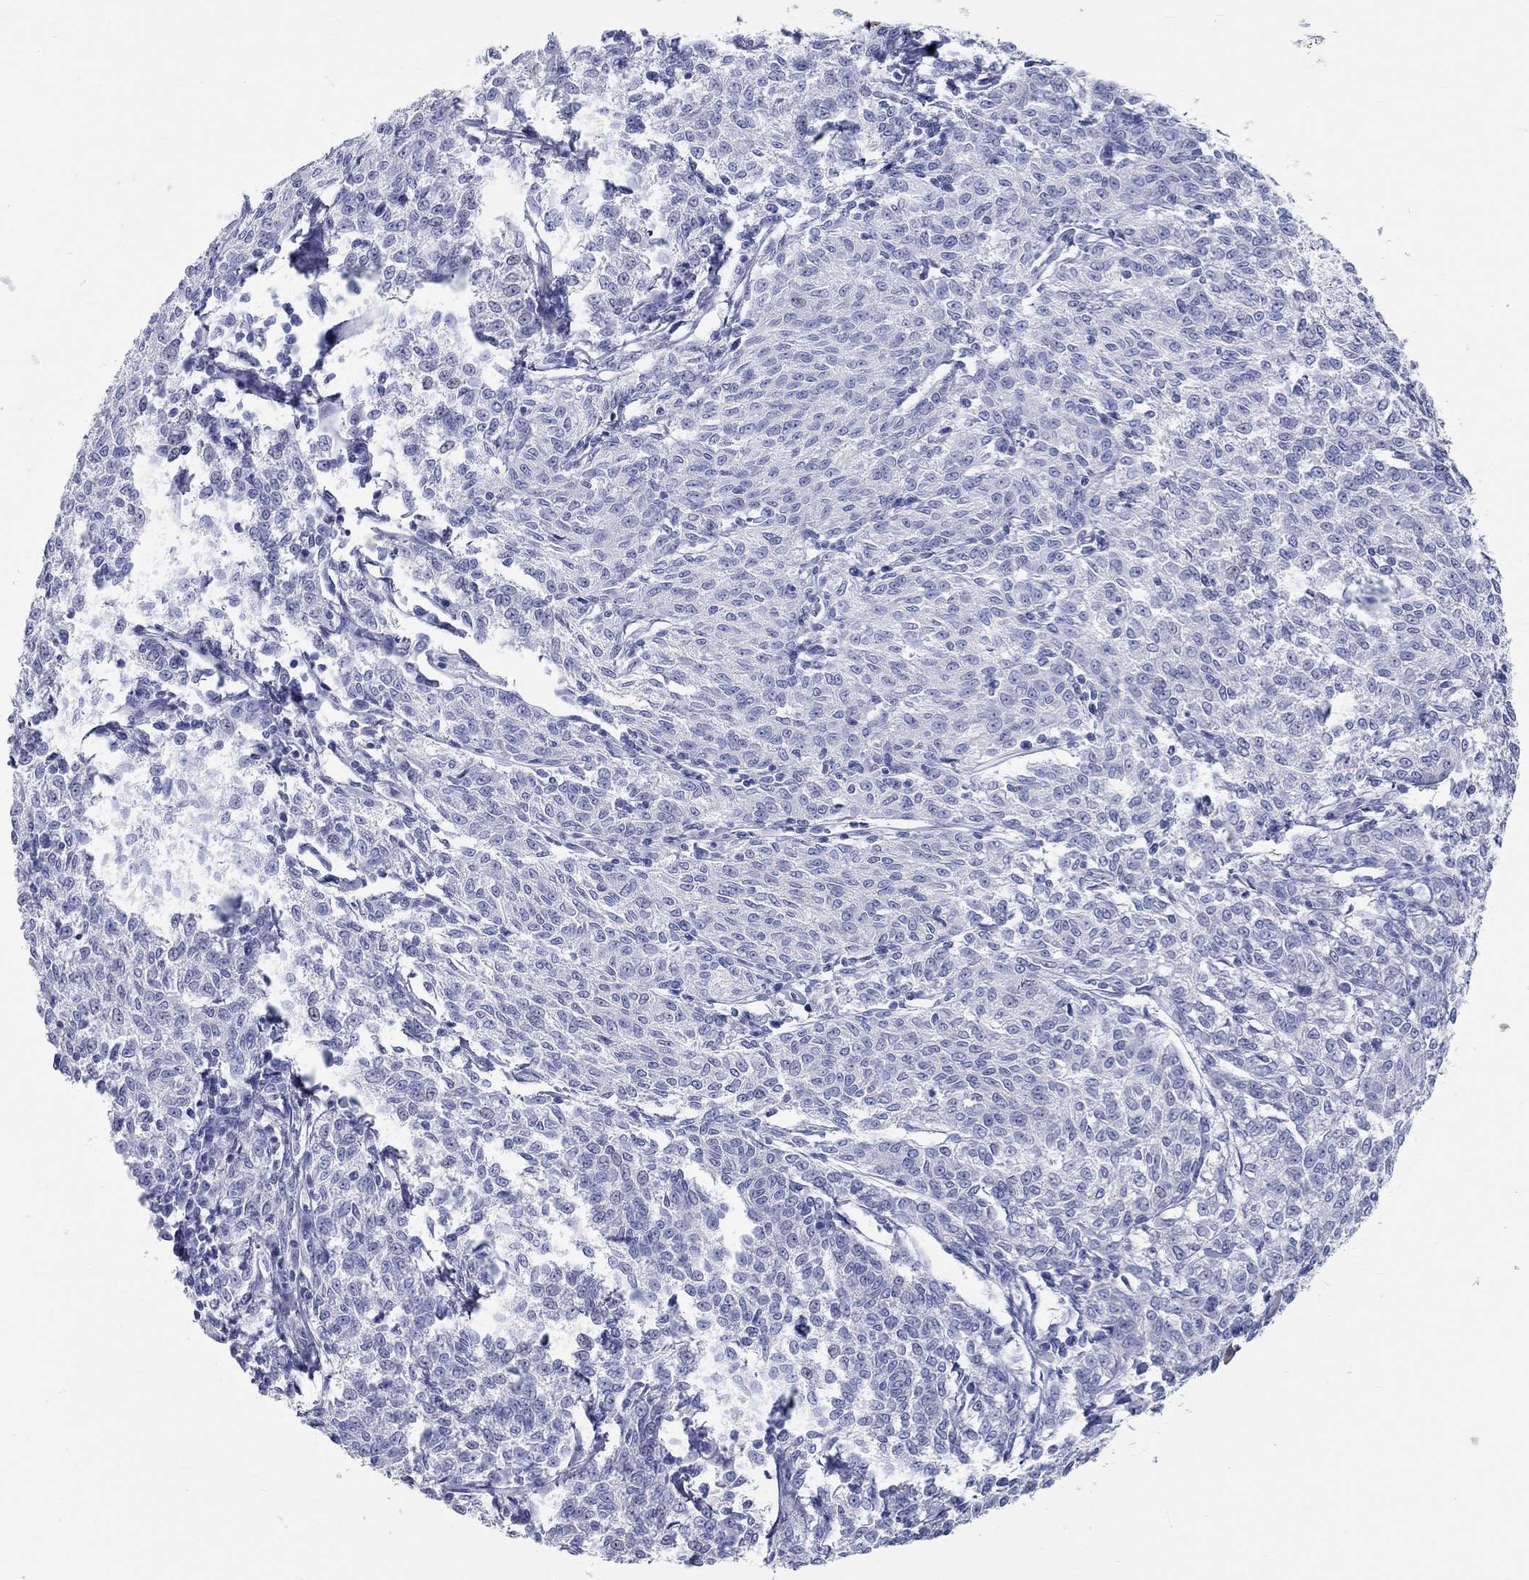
{"staining": {"intensity": "negative", "quantity": "none", "location": "none"}, "tissue": "melanoma", "cell_type": "Tumor cells", "image_type": "cancer", "snomed": [{"axis": "morphology", "description": "Malignant melanoma, NOS"}, {"axis": "topography", "description": "Skin"}], "caption": "Immunohistochemical staining of human melanoma displays no significant staining in tumor cells.", "gene": "SPATA9", "patient": {"sex": "female", "age": 72}}